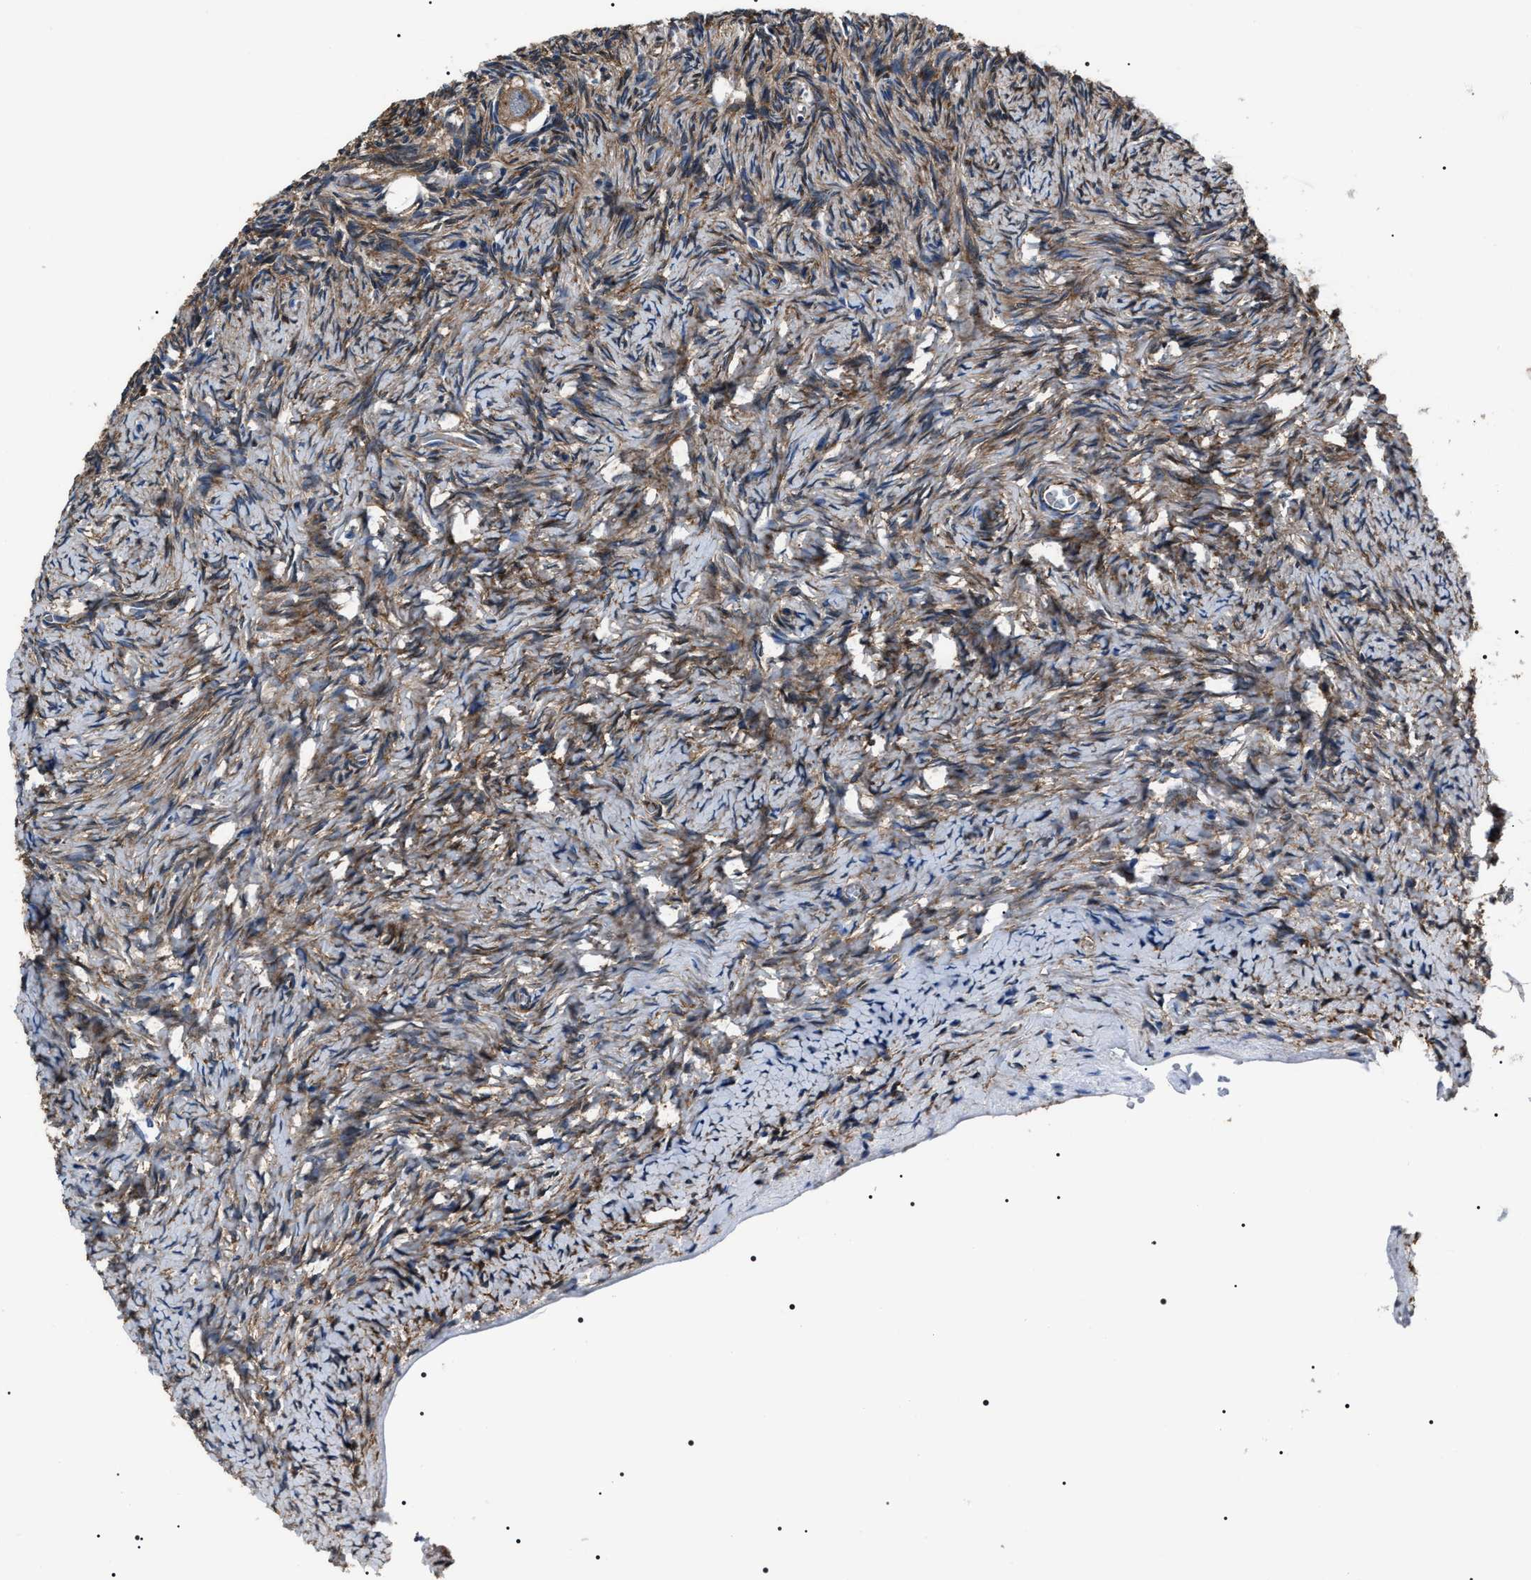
{"staining": {"intensity": "moderate", "quantity": ">75%", "location": "cytoplasmic/membranous"}, "tissue": "ovary", "cell_type": "Ovarian stroma cells", "image_type": "normal", "snomed": [{"axis": "morphology", "description": "Normal tissue, NOS"}, {"axis": "topography", "description": "Ovary"}], "caption": "Ovarian stroma cells display medium levels of moderate cytoplasmic/membranous positivity in approximately >75% of cells in benign ovary. The staining is performed using DAB brown chromogen to label protein expression. The nuclei are counter-stained blue using hematoxylin.", "gene": "BAG2", "patient": {"sex": "female", "age": 27}}